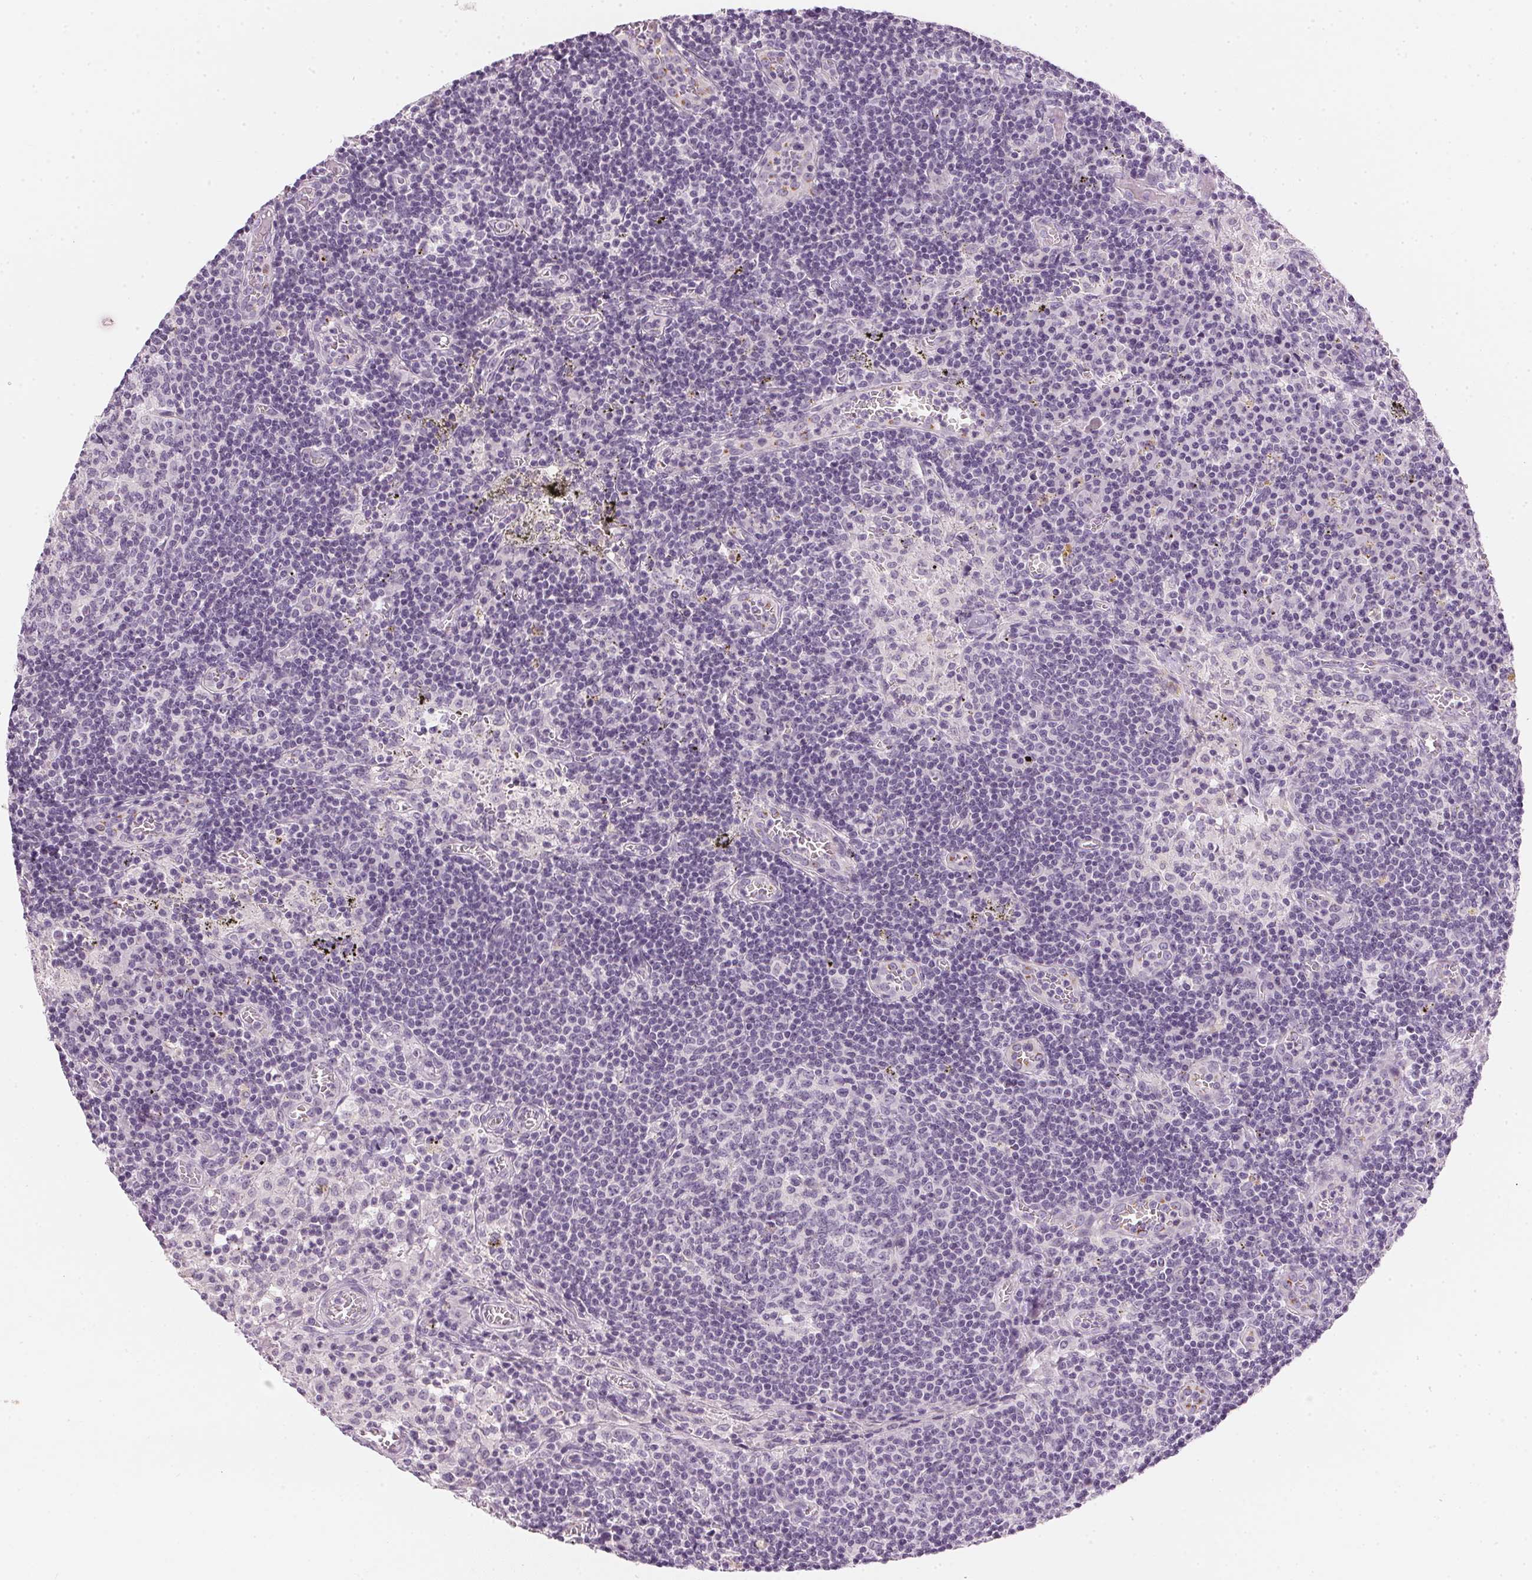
{"staining": {"intensity": "negative", "quantity": "none", "location": "none"}, "tissue": "lymph node", "cell_type": "Germinal center cells", "image_type": "normal", "snomed": [{"axis": "morphology", "description": "Normal tissue, NOS"}, {"axis": "topography", "description": "Lymph node"}], "caption": "High magnification brightfield microscopy of normal lymph node stained with DAB (3,3'-diaminobenzidine) (brown) and counterstained with hematoxylin (blue): germinal center cells show no significant positivity.", "gene": "CHST4", "patient": {"sex": "male", "age": 62}}